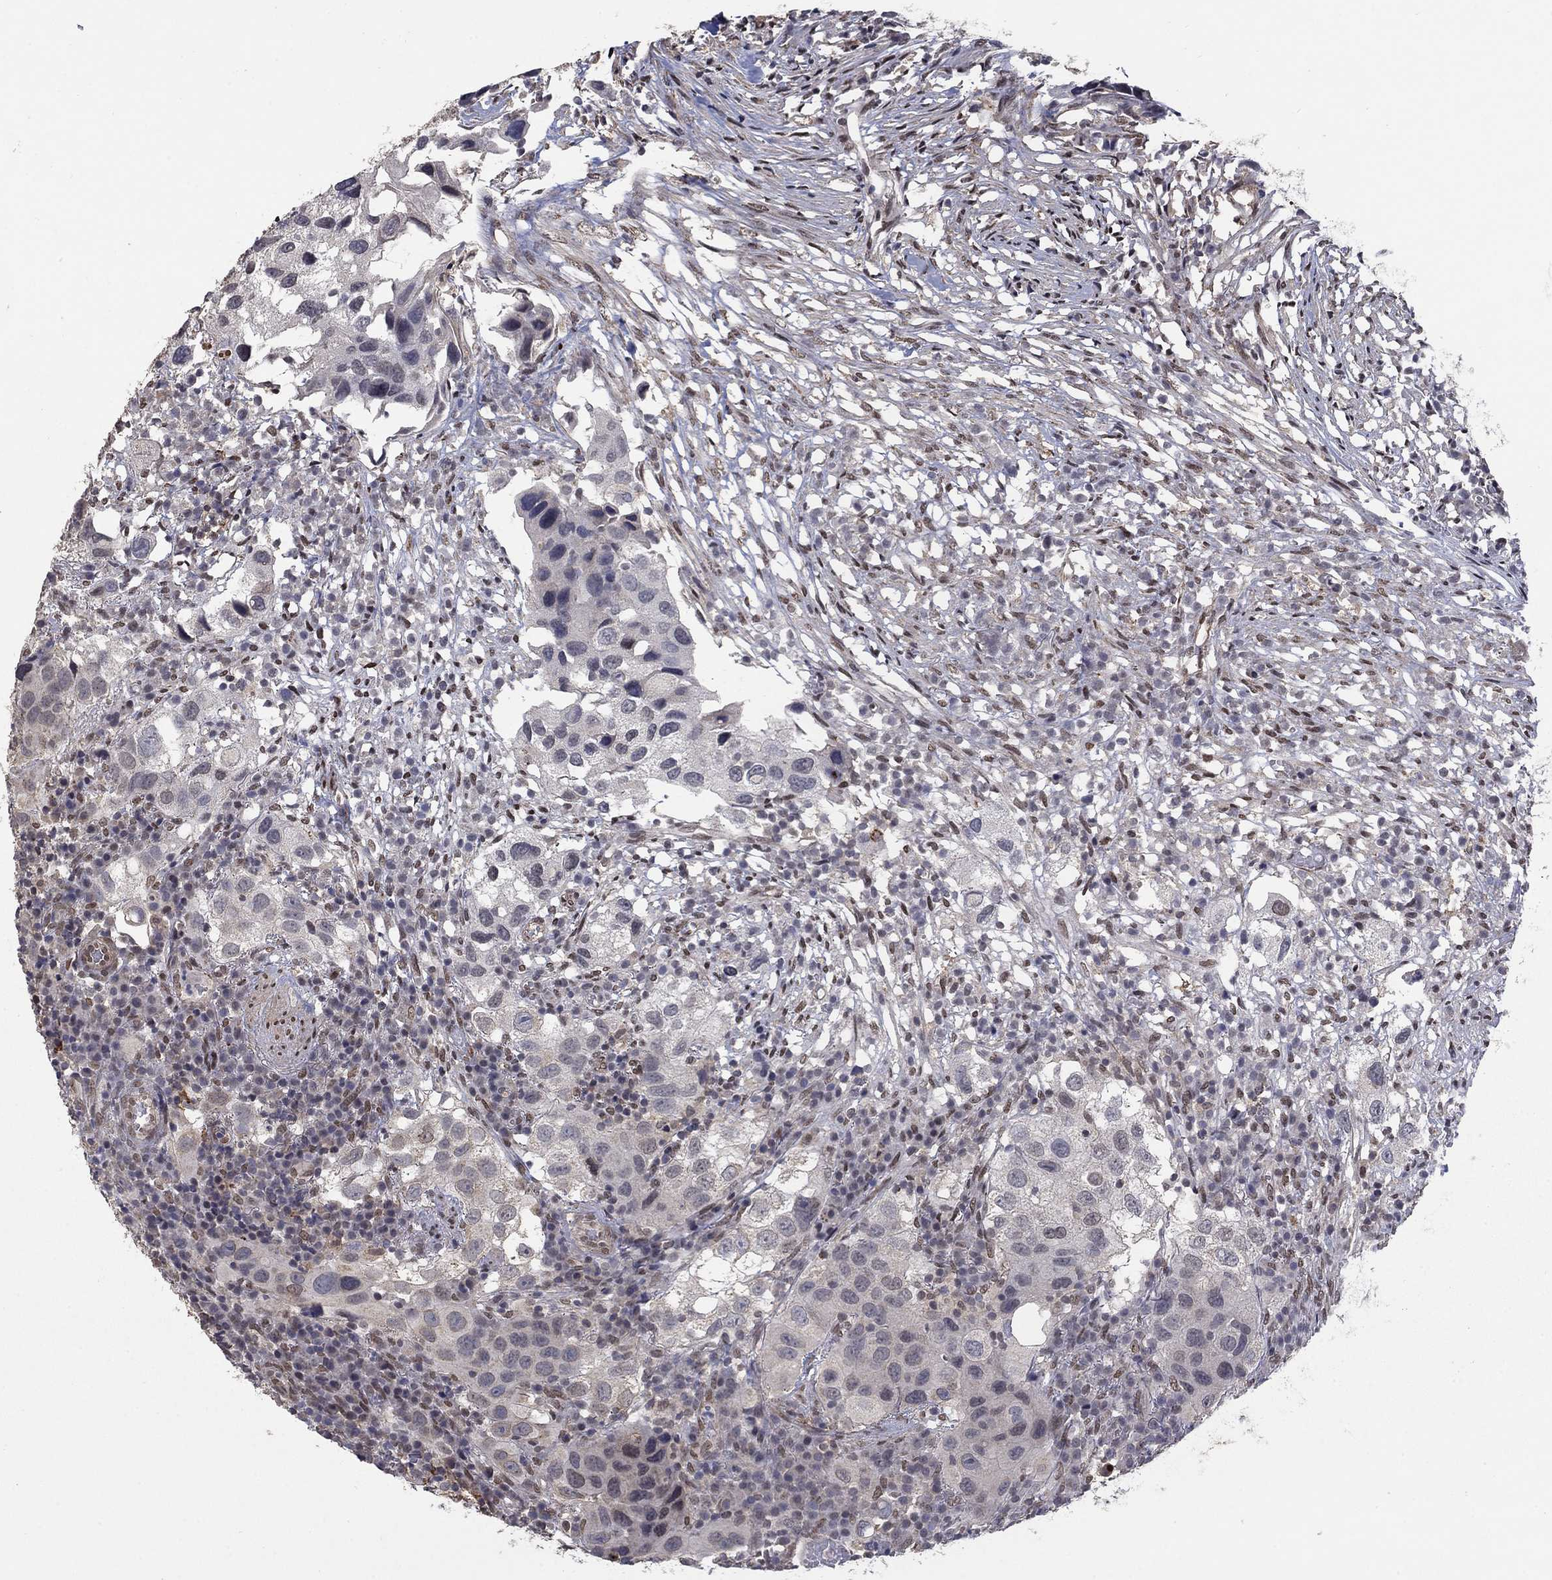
{"staining": {"intensity": "negative", "quantity": "none", "location": "none"}, "tissue": "urothelial cancer", "cell_type": "Tumor cells", "image_type": "cancer", "snomed": [{"axis": "morphology", "description": "Urothelial carcinoma, High grade"}, {"axis": "topography", "description": "Urinary bladder"}], "caption": "Immunohistochemistry (IHC) histopathology image of neoplastic tissue: urothelial cancer stained with DAB shows no significant protein staining in tumor cells.", "gene": "GRIA3", "patient": {"sex": "male", "age": 79}}